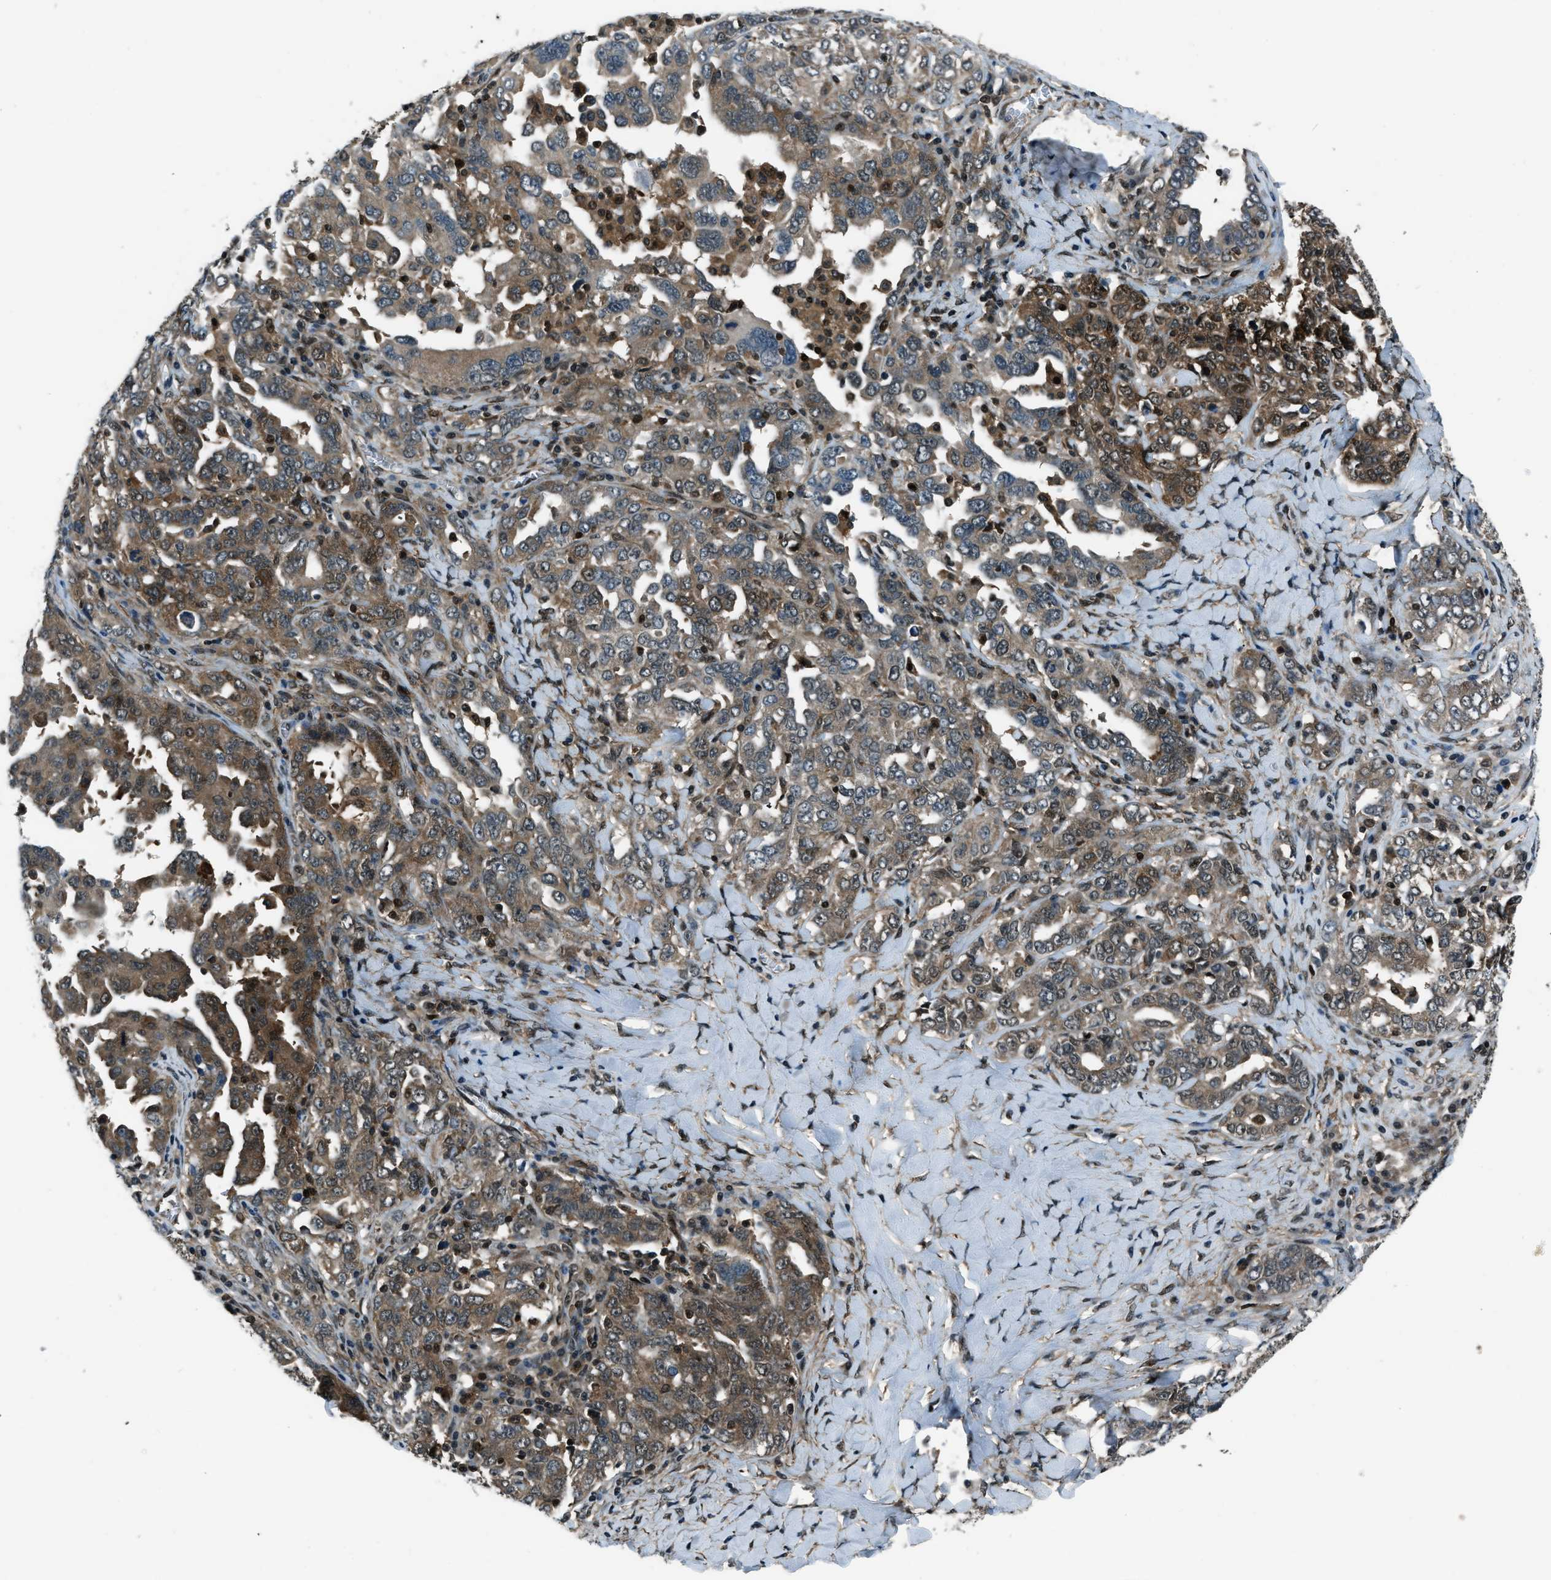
{"staining": {"intensity": "moderate", "quantity": ">75%", "location": "cytoplasmic/membranous,nuclear"}, "tissue": "ovarian cancer", "cell_type": "Tumor cells", "image_type": "cancer", "snomed": [{"axis": "morphology", "description": "Carcinoma, endometroid"}, {"axis": "topography", "description": "Ovary"}], "caption": "Protein expression analysis of ovarian cancer shows moderate cytoplasmic/membranous and nuclear expression in approximately >75% of tumor cells.", "gene": "NUDCD3", "patient": {"sex": "female", "age": 62}}